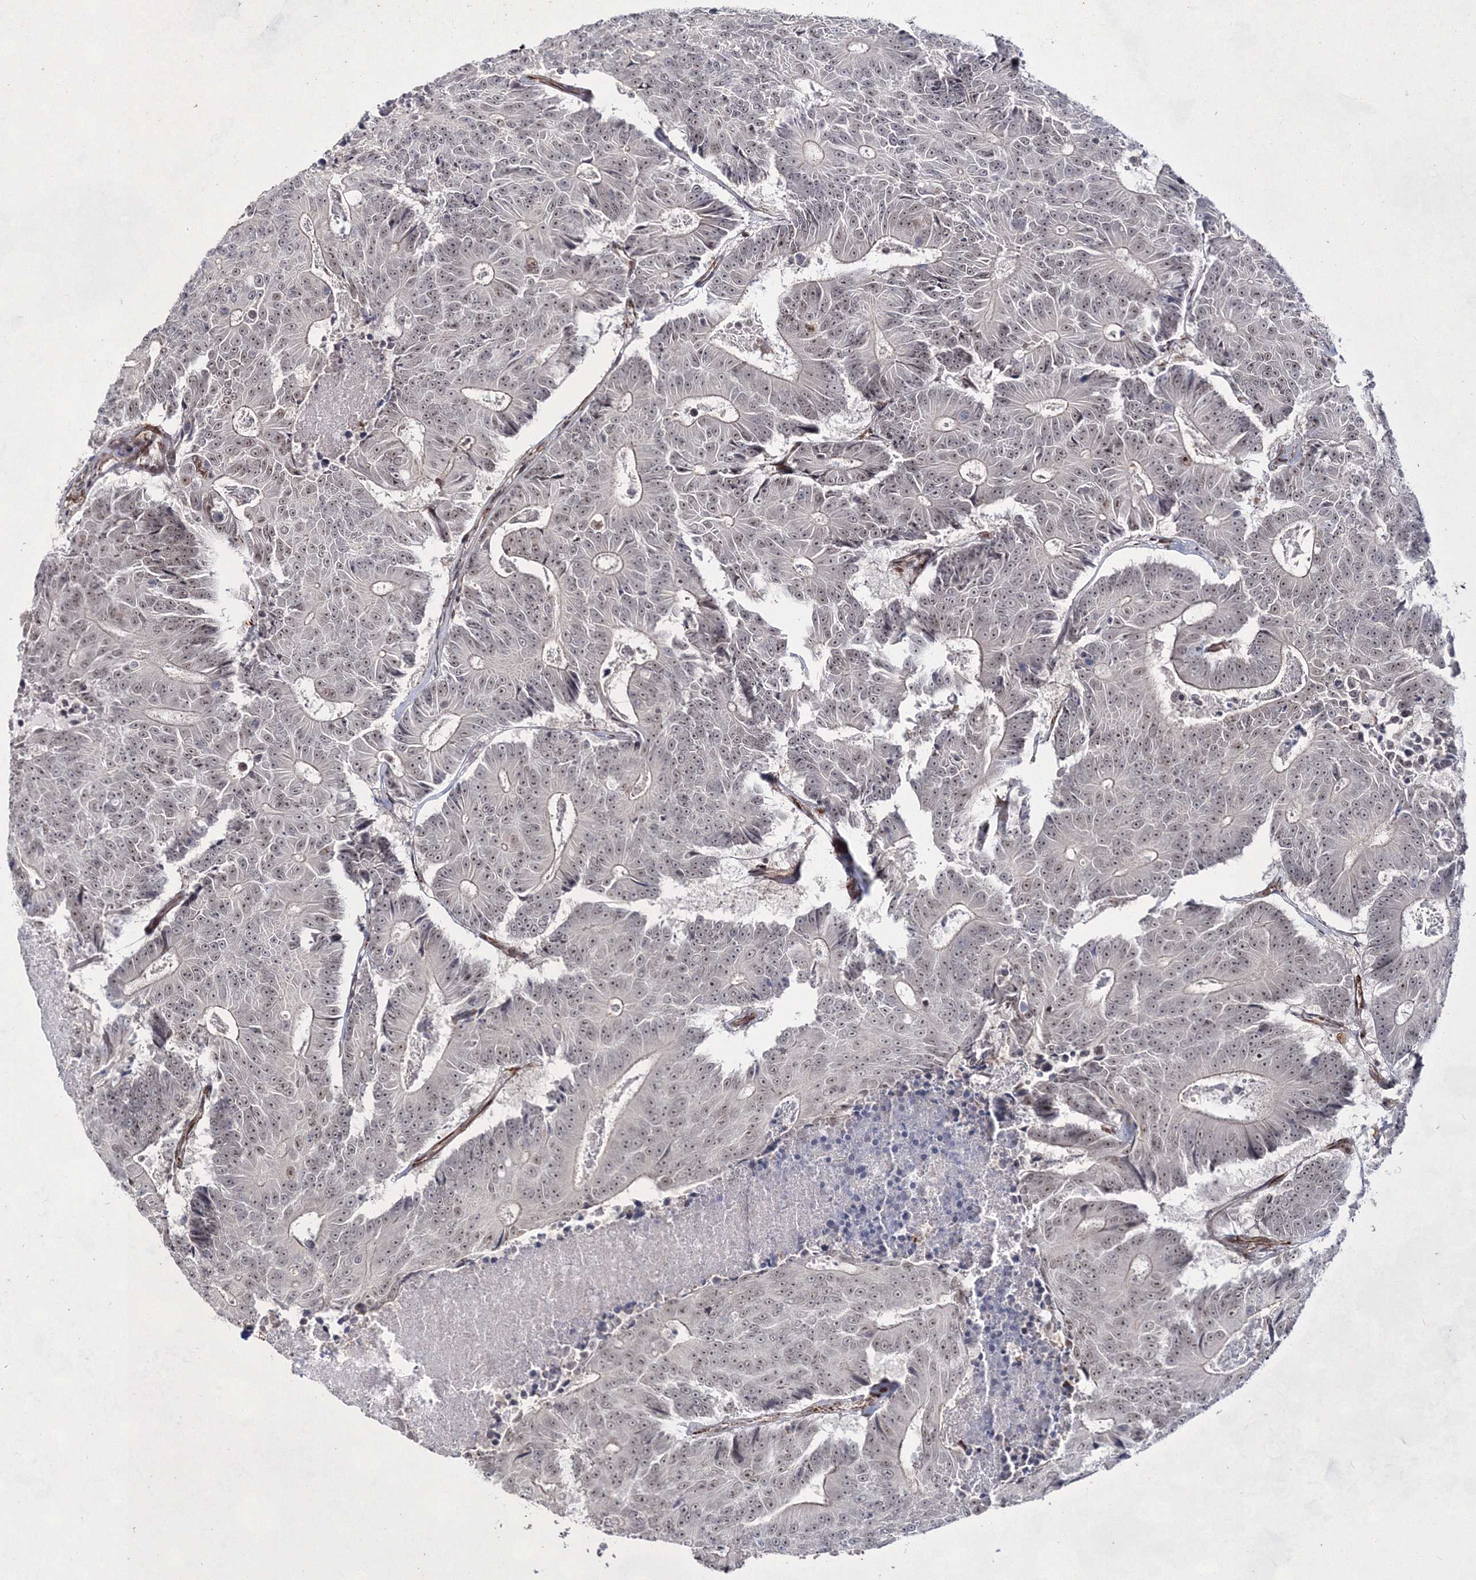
{"staining": {"intensity": "weak", "quantity": "25%-75%", "location": "nuclear"}, "tissue": "colorectal cancer", "cell_type": "Tumor cells", "image_type": "cancer", "snomed": [{"axis": "morphology", "description": "Adenocarcinoma, NOS"}, {"axis": "topography", "description": "Colon"}], "caption": "Immunohistochemistry staining of colorectal cancer, which shows low levels of weak nuclear expression in approximately 25%-75% of tumor cells indicating weak nuclear protein expression. The staining was performed using DAB (brown) for protein detection and nuclei were counterstained in hematoxylin (blue).", "gene": "SNIP1", "patient": {"sex": "male", "age": 83}}